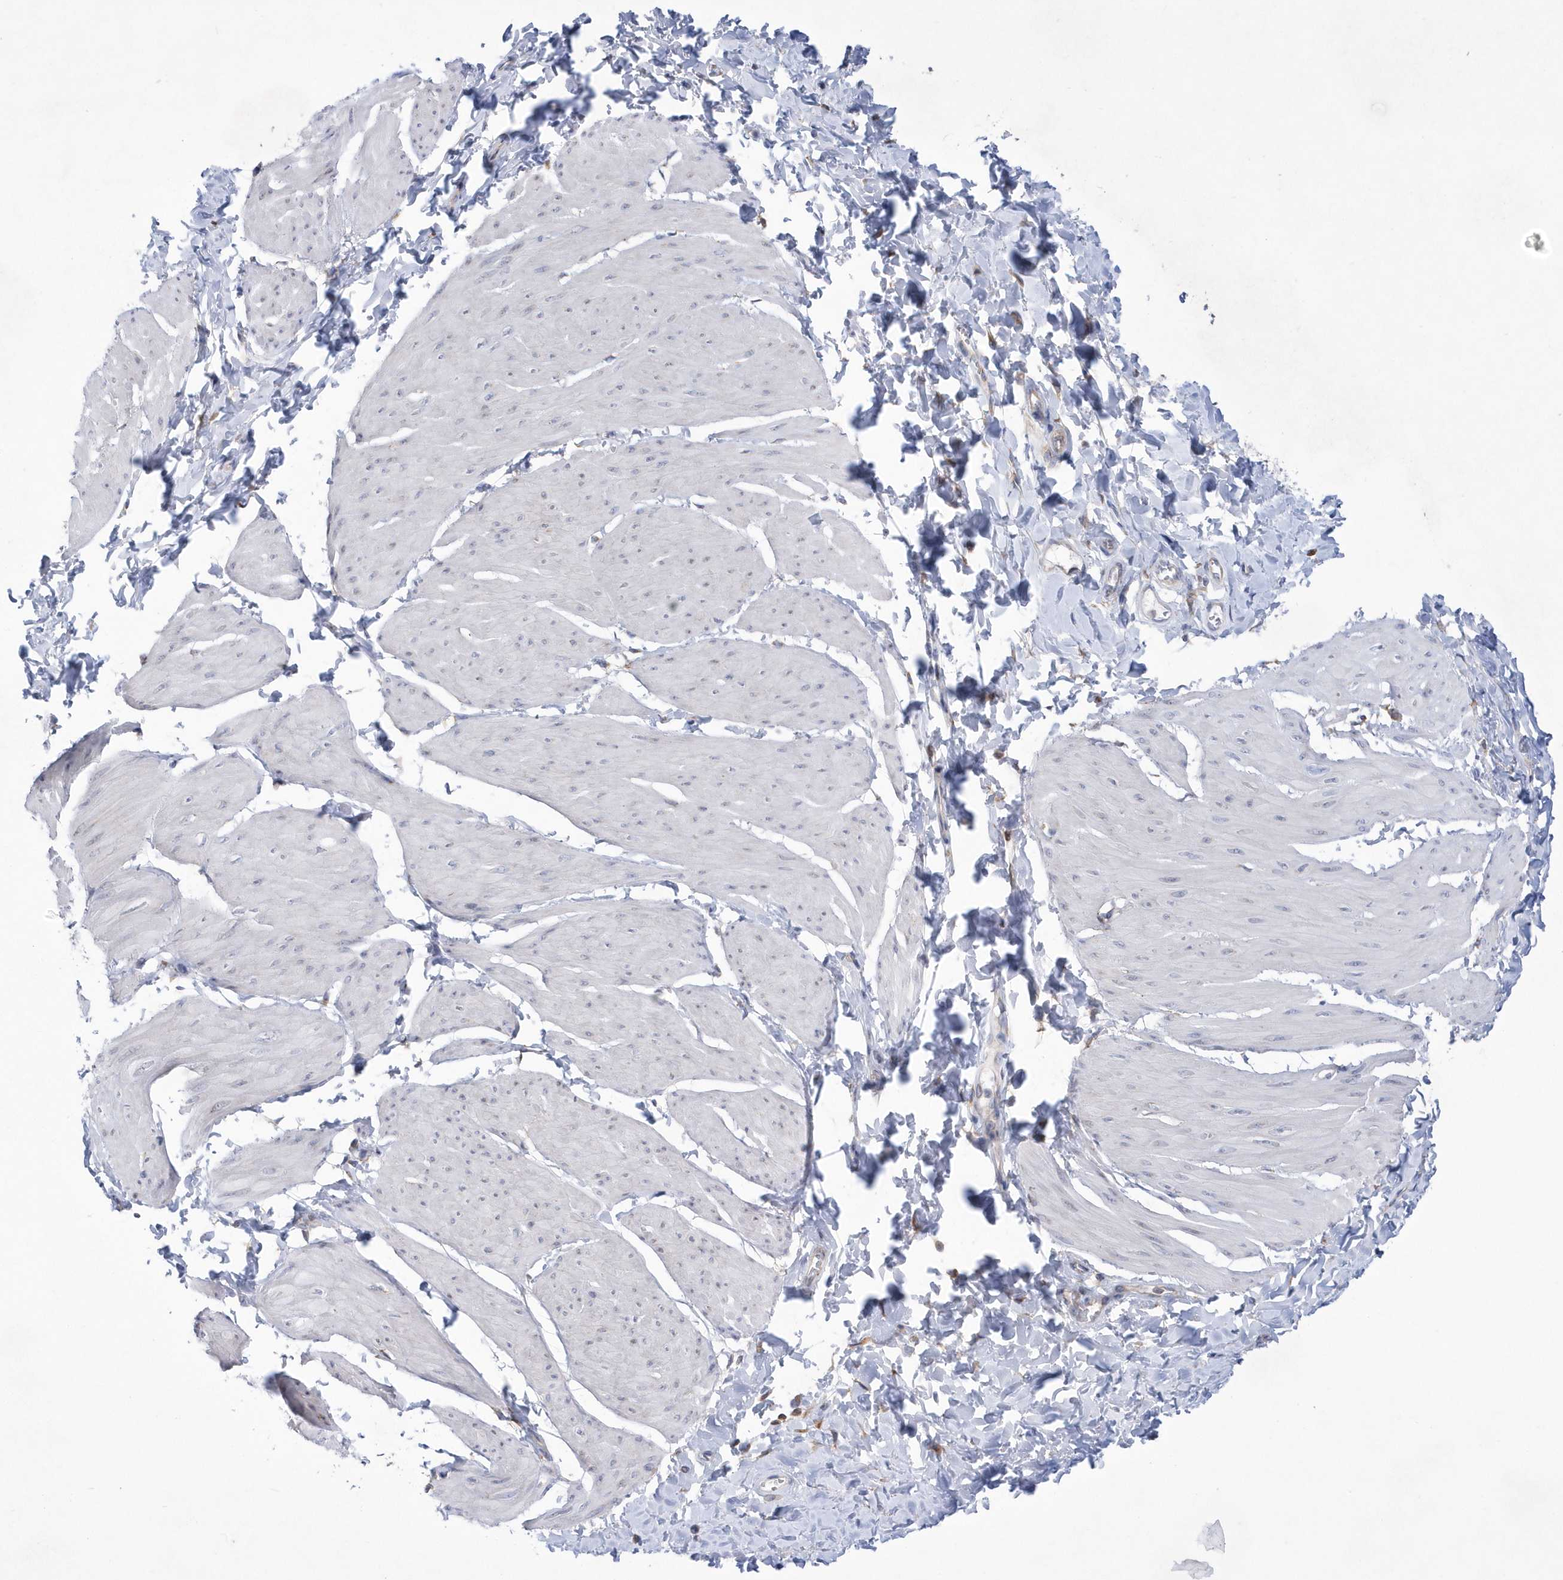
{"staining": {"intensity": "negative", "quantity": "none", "location": "none"}, "tissue": "smooth muscle", "cell_type": "Smooth muscle cells", "image_type": "normal", "snomed": [{"axis": "morphology", "description": "Urothelial carcinoma, High grade"}, {"axis": "topography", "description": "Urinary bladder"}], "caption": "Immunohistochemistry (IHC) of unremarkable smooth muscle shows no positivity in smooth muscle cells.", "gene": "MED31", "patient": {"sex": "male", "age": 46}}